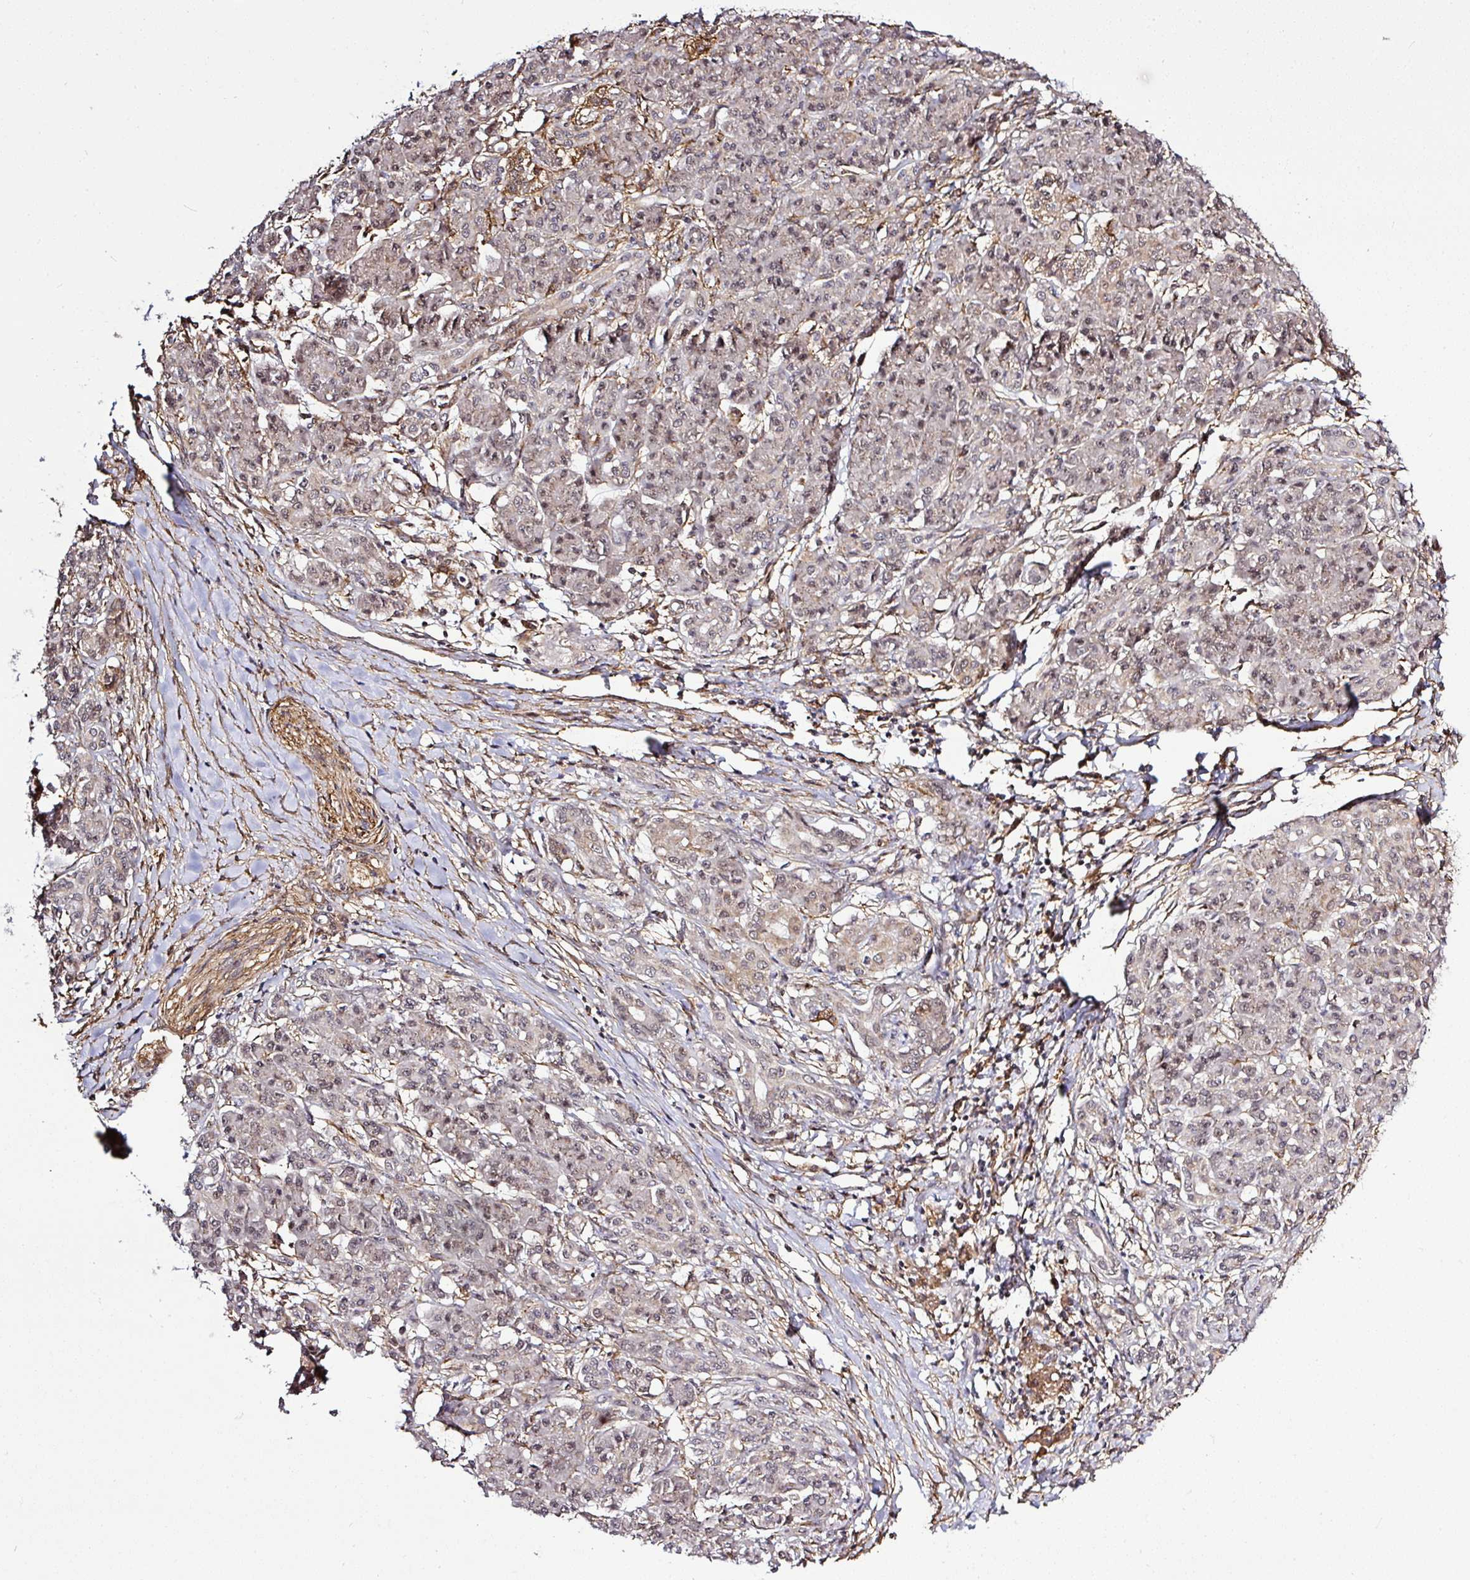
{"staining": {"intensity": "negative", "quantity": "none", "location": "none"}, "tissue": "pancreatic cancer", "cell_type": "Tumor cells", "image_type": "cancer", "snomed": [{"axis": "morphology", "description": "Adenocarcinoma, NOS"}, {"axis": "topography", "description": "Pancreas"}], "caption": "Protein analysis of pancreatic adenocarcinoma demonstrates no significant staining in tumor cells. The staining was performed using DAB to visualize the protein expression in brown, while the nuclei were stained in blue with hematoxylin (Magnification: 20x).", "gene": "FAM153A", "patient": {"sex": "male", "age": 61}}